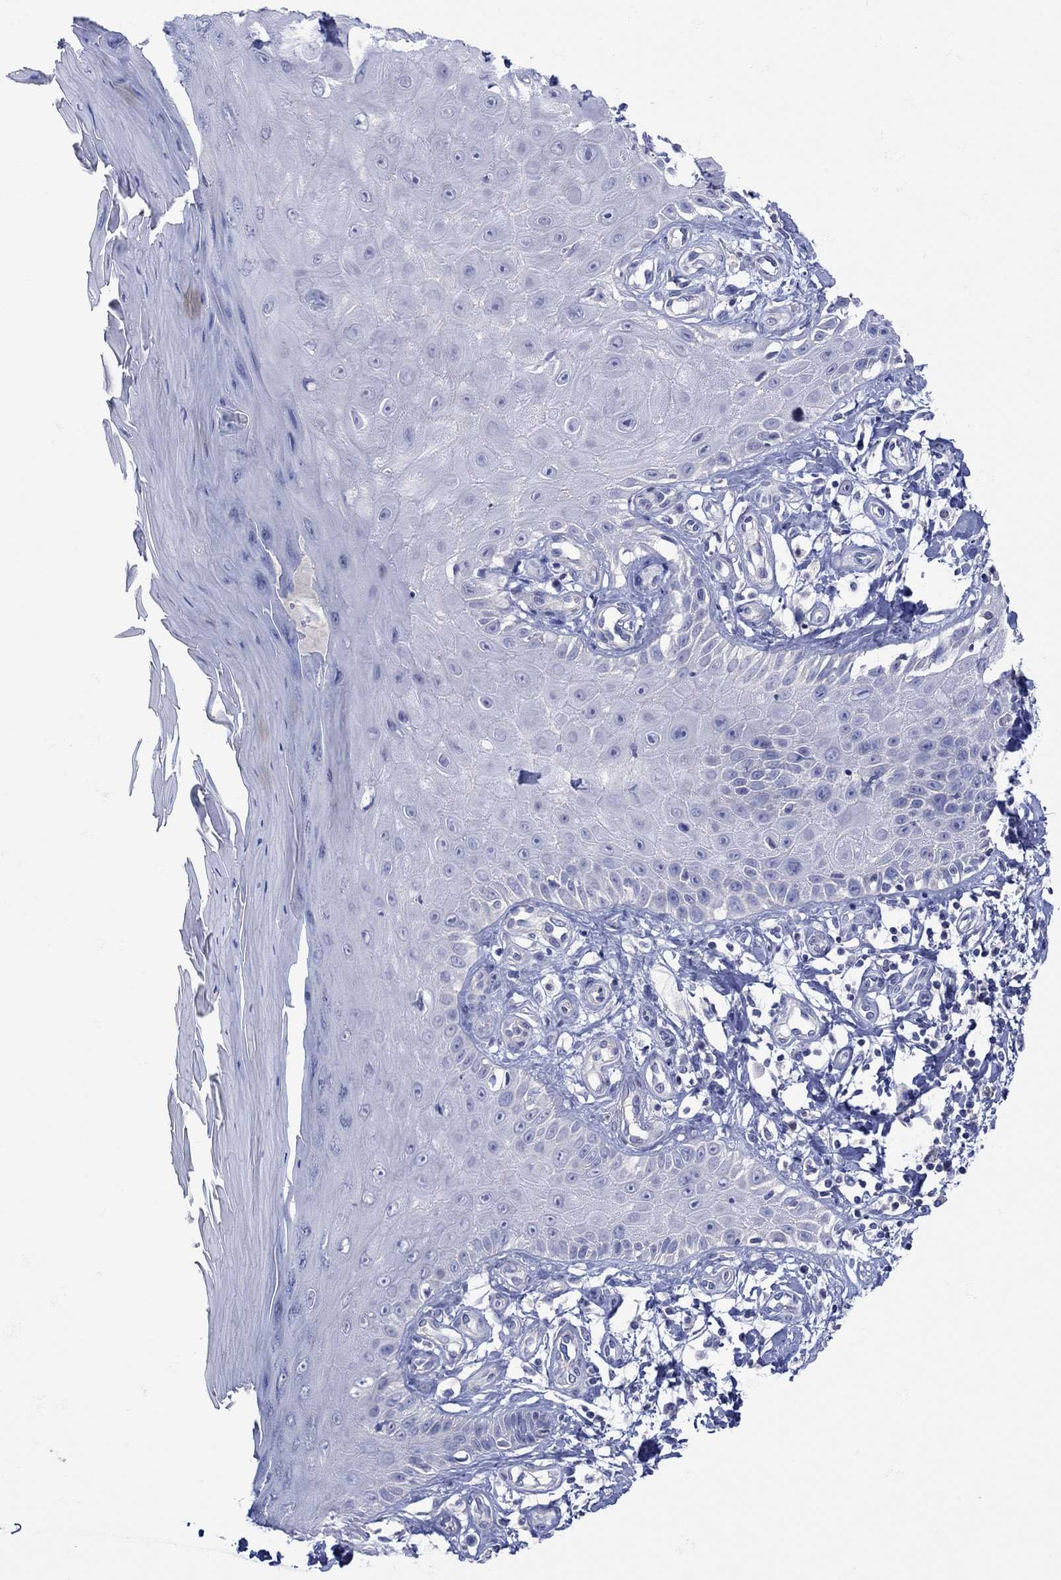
{"staining": {"intensity": "negative", "quantity": "none", "location": "none"}, "tissue": "skin", "cell_type": "Fibroblasts", "image_type": "normal", "snomed": [{"axis": "morphology", "description": "Normal tissue, NOS"}, {"axis": "morphology", "description": "Inflammation, NOS"}, {"axis": "morphology", "description": "Fibrosis, NOS"}, {"axis": "topography", "description": "Skin"}], "caption": "Fibroblasts show no significant staining in unremarkable skin. The staining was performed using DAB to visualize the protein expression in brown, while the nuclei were stained in blue with hematoxylin (Magnification: 20x).", "gene": "MSI1", "patient": {"sex": "male", "age": 71}}